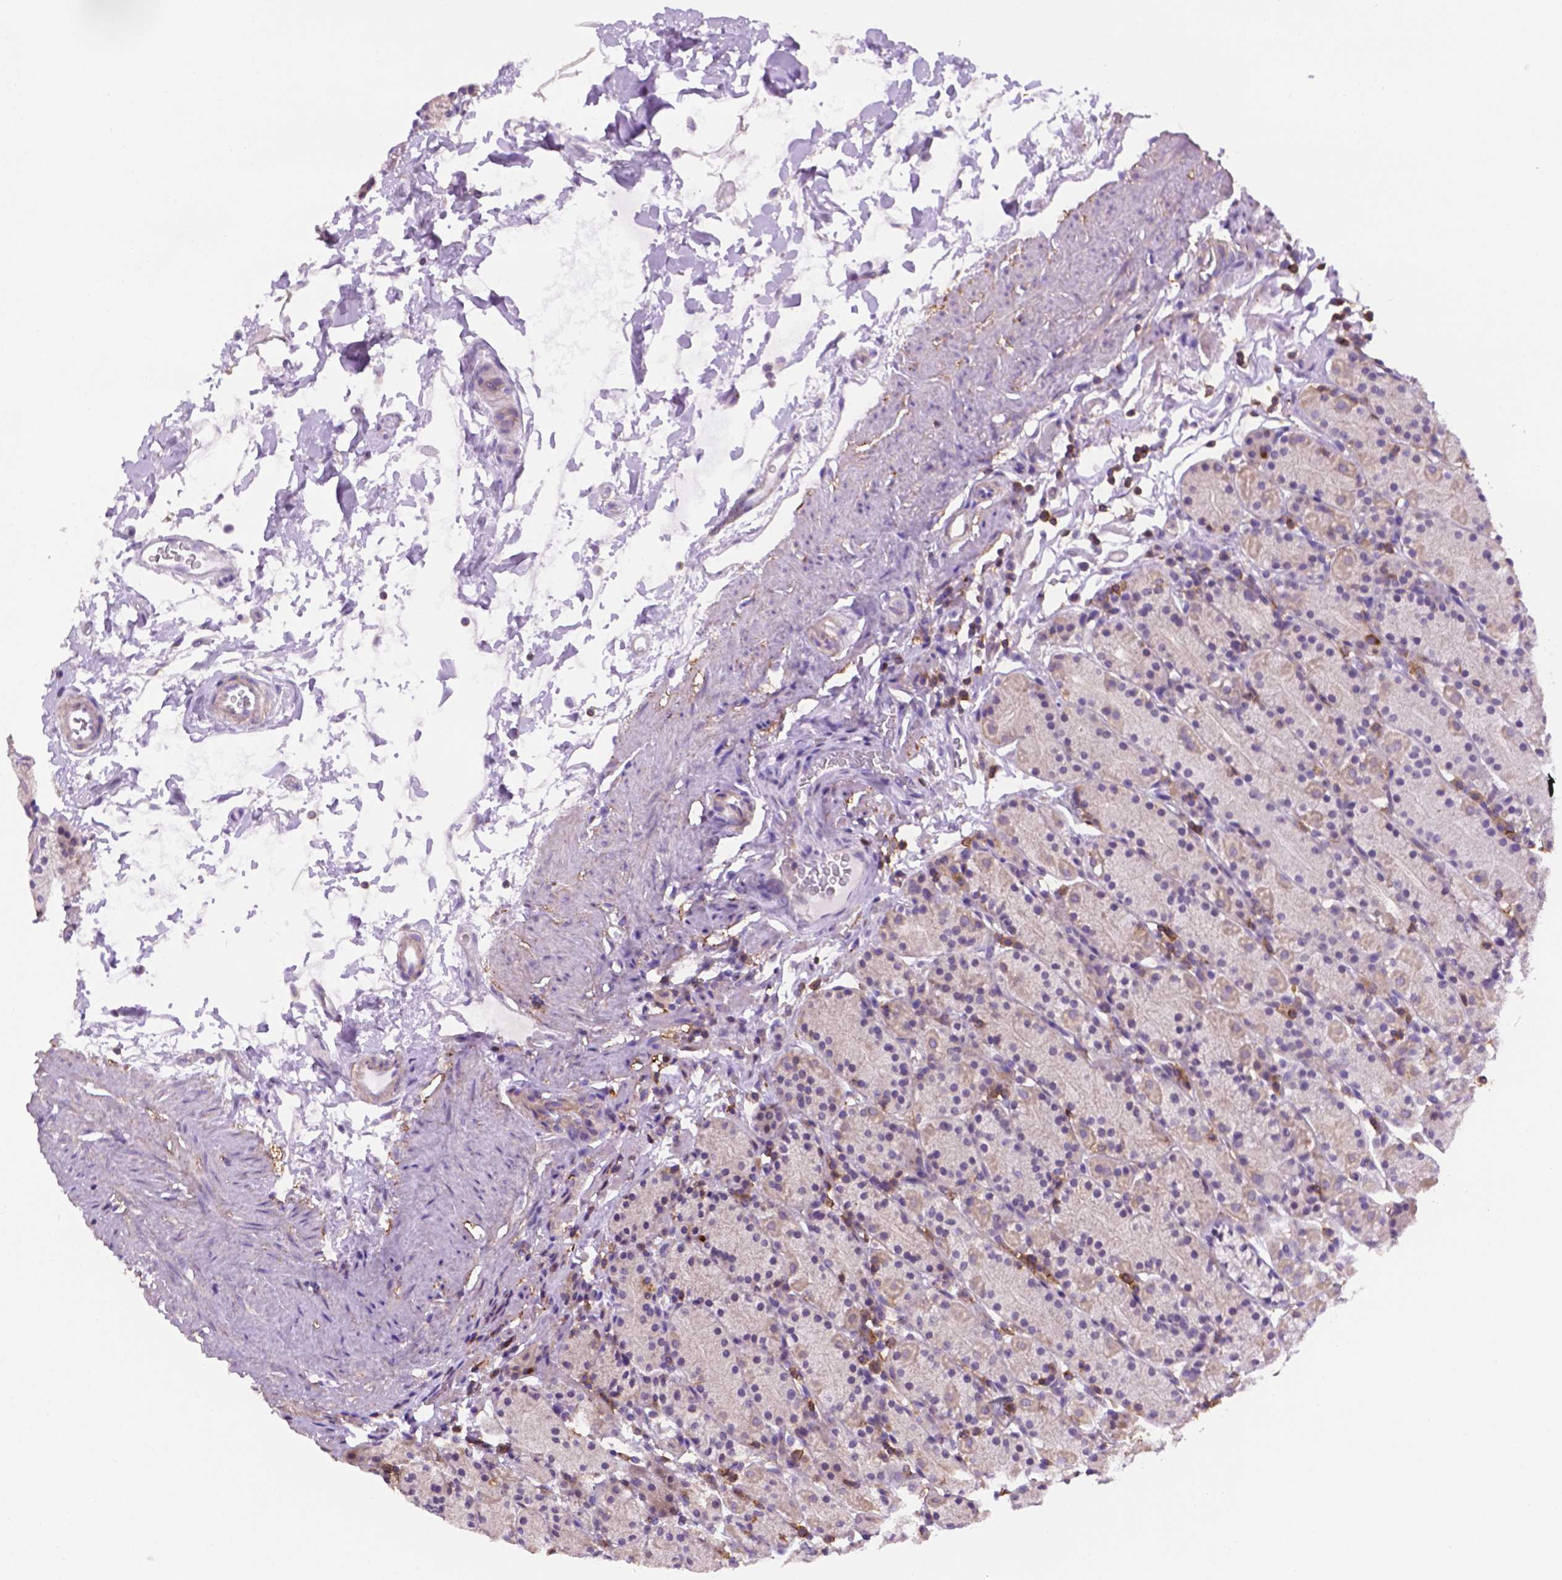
{"staining": {"intensity": "negative", "quantity": "none", "location": "none"}, "tissue": "stomach", "cell_type": "Glandular cells", "image_type": "normal", "snomed": [{"axis": "morphology", "description": "Normal tissue, NOS"}, {"axis": "topography", "description": "Stomach, upper"}, {"axis": "topography", "description": "Stomach"}], "caption": "Photomicrograph shows no significant protein expression in glandular cells of normal stomach. (Immunohistochemistry (ihc), brightfield microscopy, high magnification).", "gene": "ACAD10", "patient": {"sex": "male", "age": 62}}